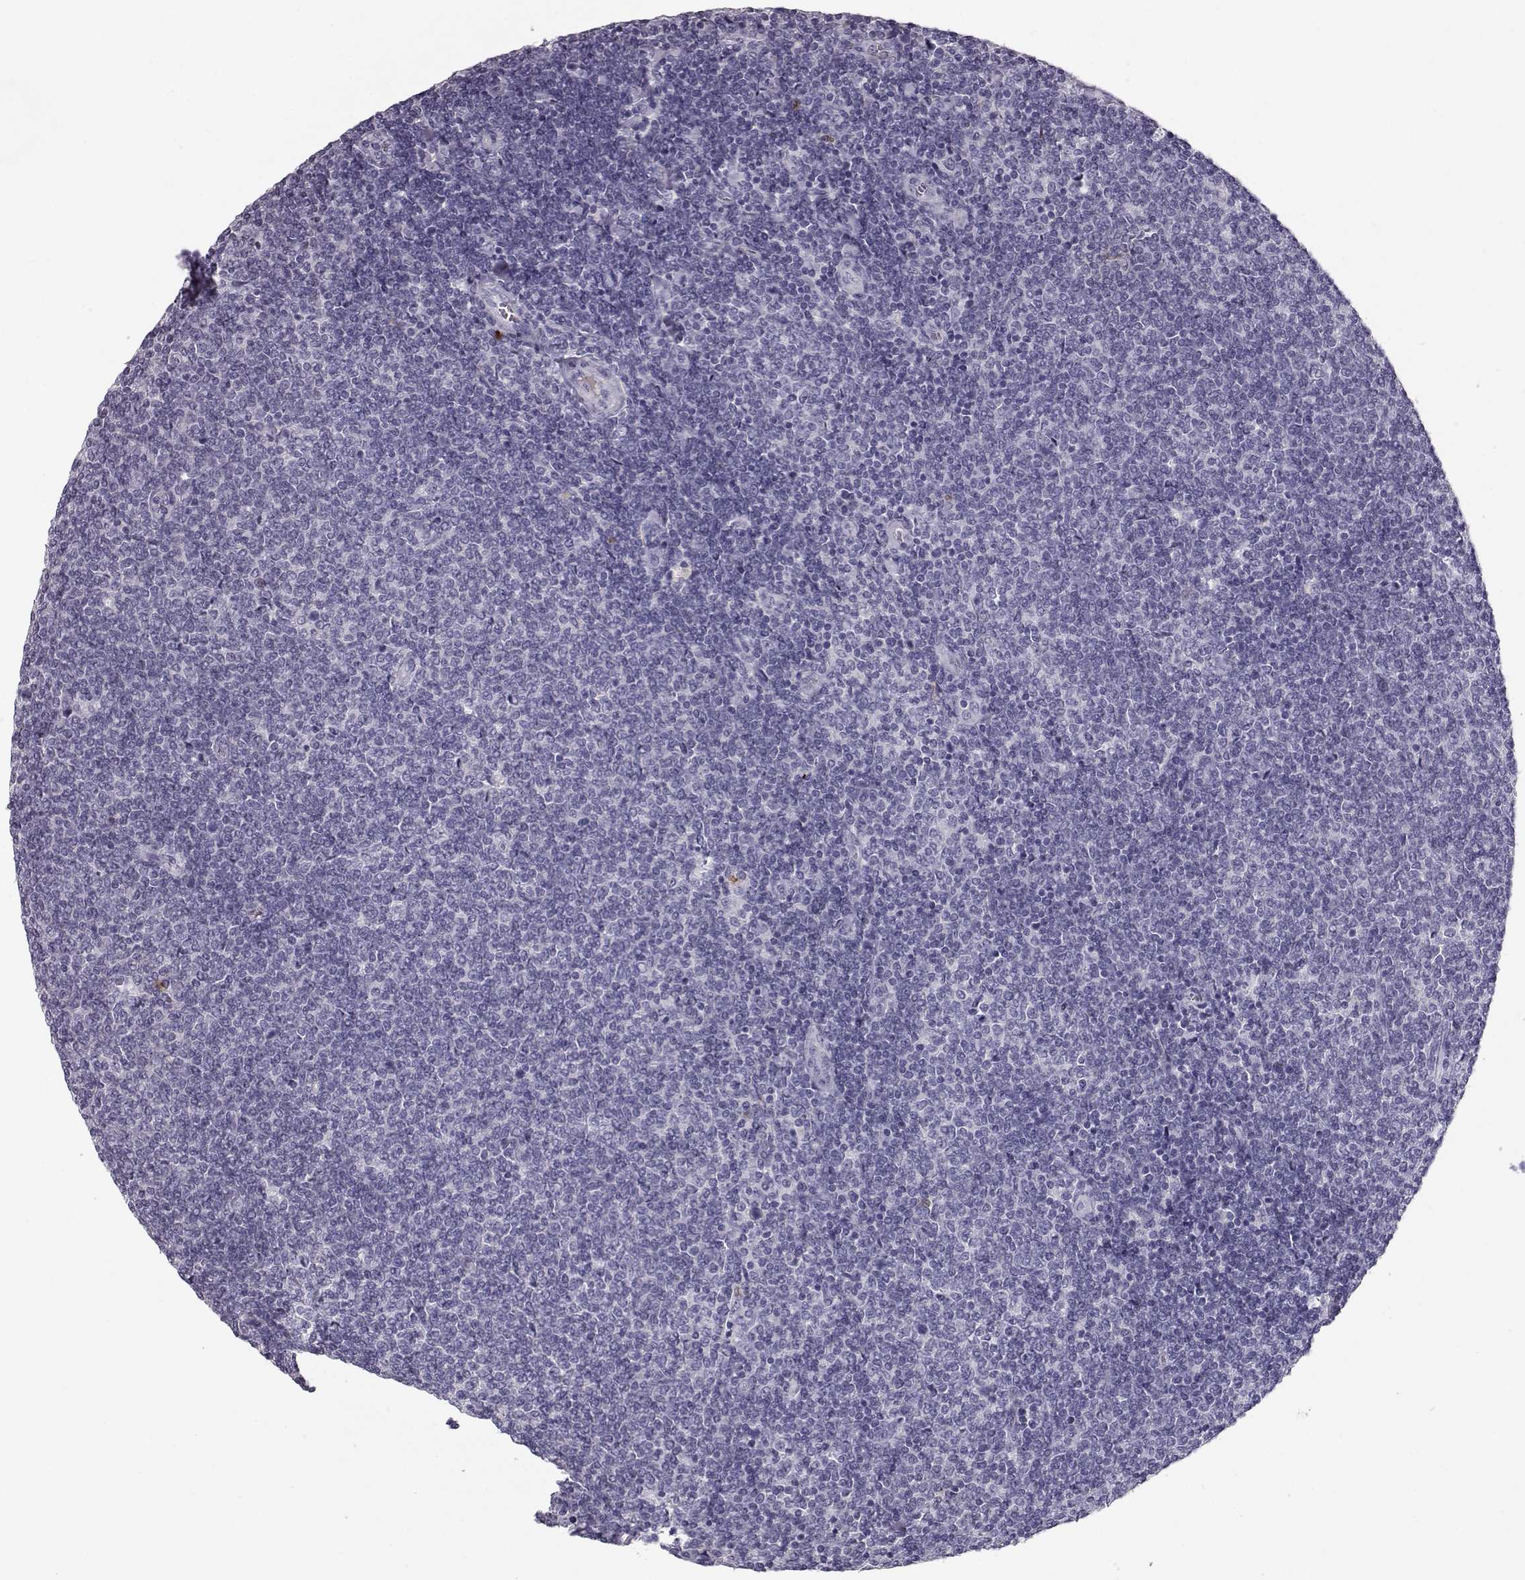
{"staining": {"intensity": "negative", "quantity": "none", "location": "none"}, "tissue": "lymphoma", "cell_type": "Tumor cells", "image_type": "cancer", "snomed": [{"axis": "morphology", "description": "Malignant lymphoma, non-Hodgkin's type, Low grade"}, {"axis": "topography", "description": "Lymph node"}], "caption": "Human lymphoma stained for a protein using immunohistochemistry (IHC) shows no expression in tumor cells.", "gene": "CCL19", "patient": {"sex": "male", "age": 52}}